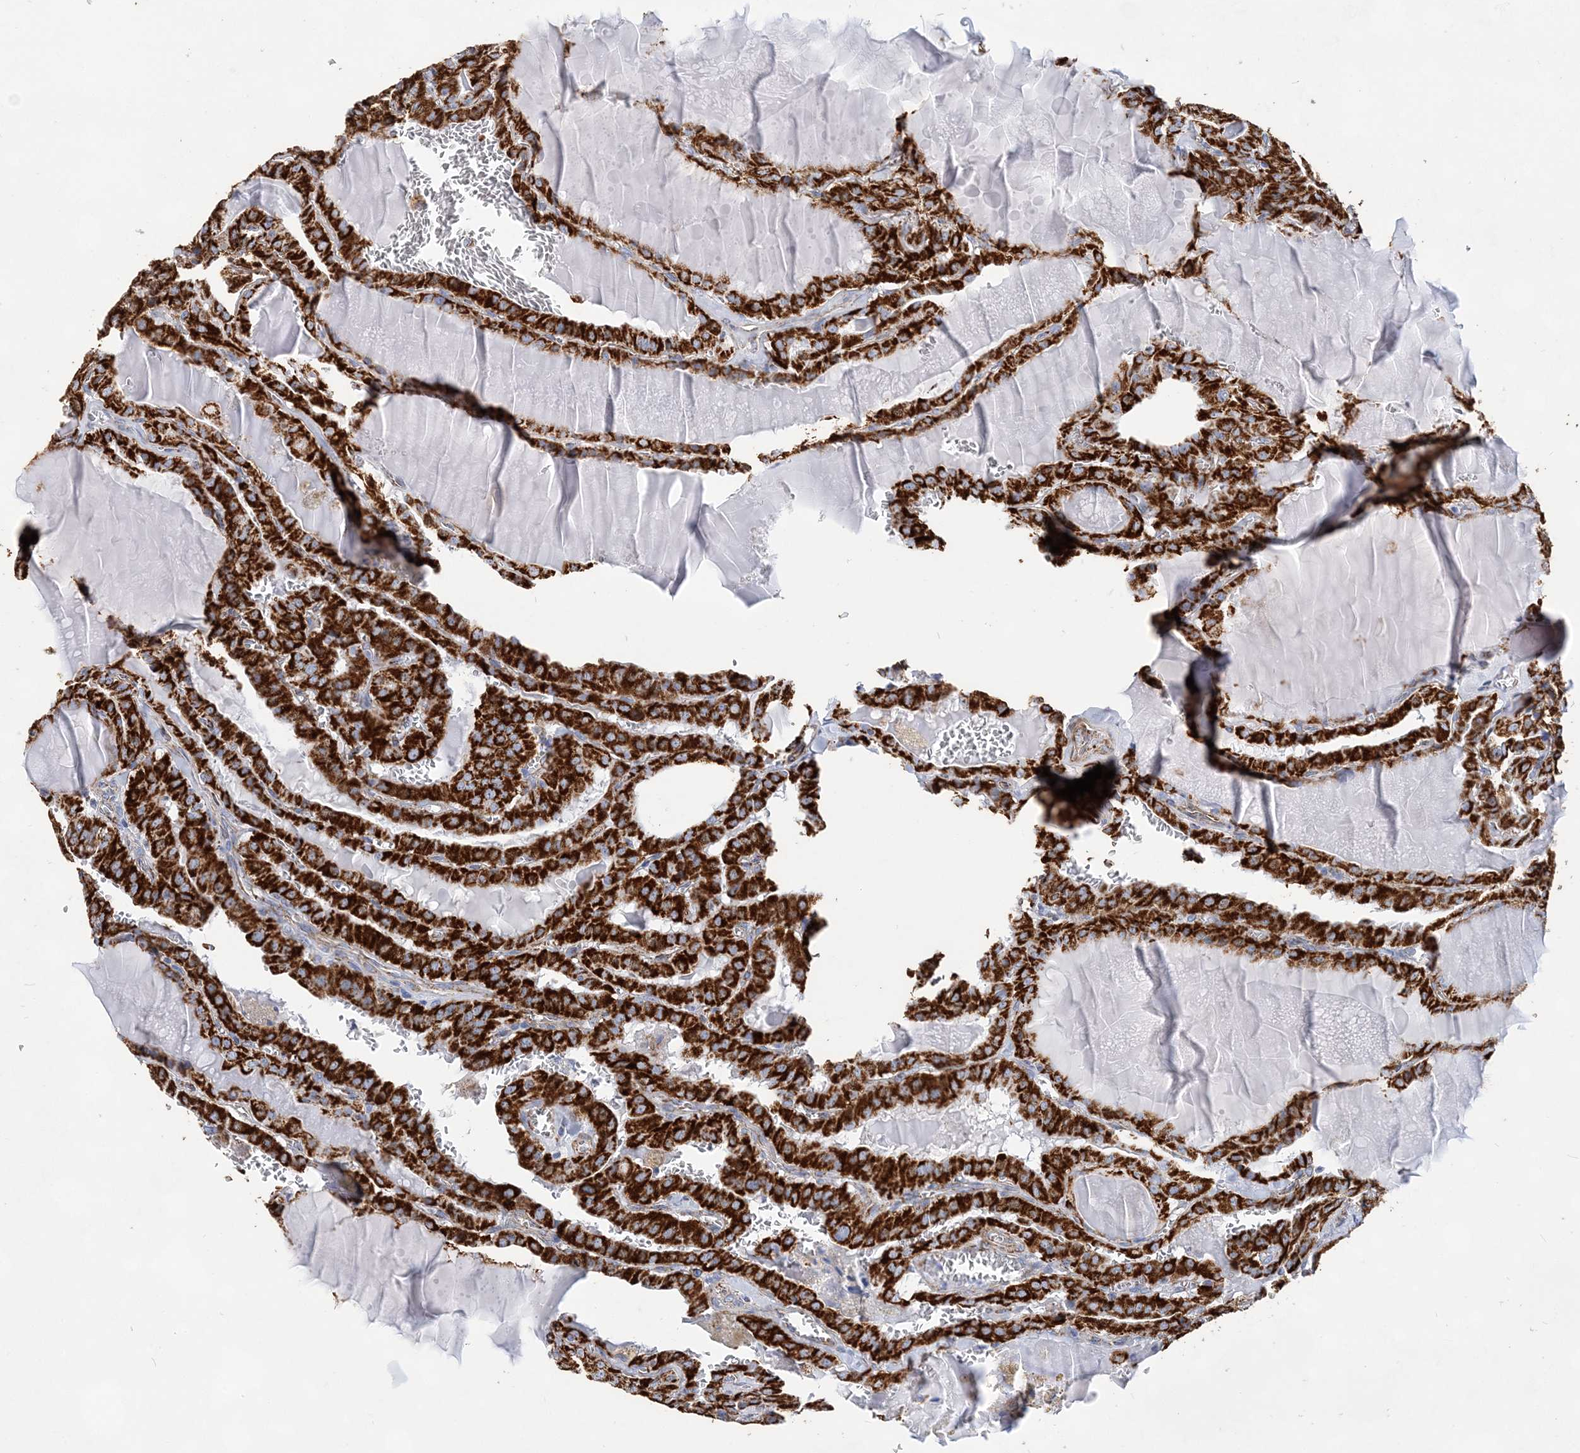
{"staining": {"intensity": "strong", "quantity": ">75%", "location": "cytoplasmic/membranous"}, "tissue": "thyroid cancer", "cell_type": "Tumor cells", "image_type": "cancer", "snomed": [{"axis": "morphology", "description": "Papillary adenocarcinoma, NOS"}, {"axis": "topography", "description": "Thyroid gland"}], "caption": "Thyroid cancer was stained to show a protein in brown. There is high levels of strong cytoplasmic/membranous positivity in approximately >75% of tumor cells. (Brightfield microscopy of DAB IHC at high magnification).", "gene": "ACOT9", "patient": {"sex": "male", "age": 52}}